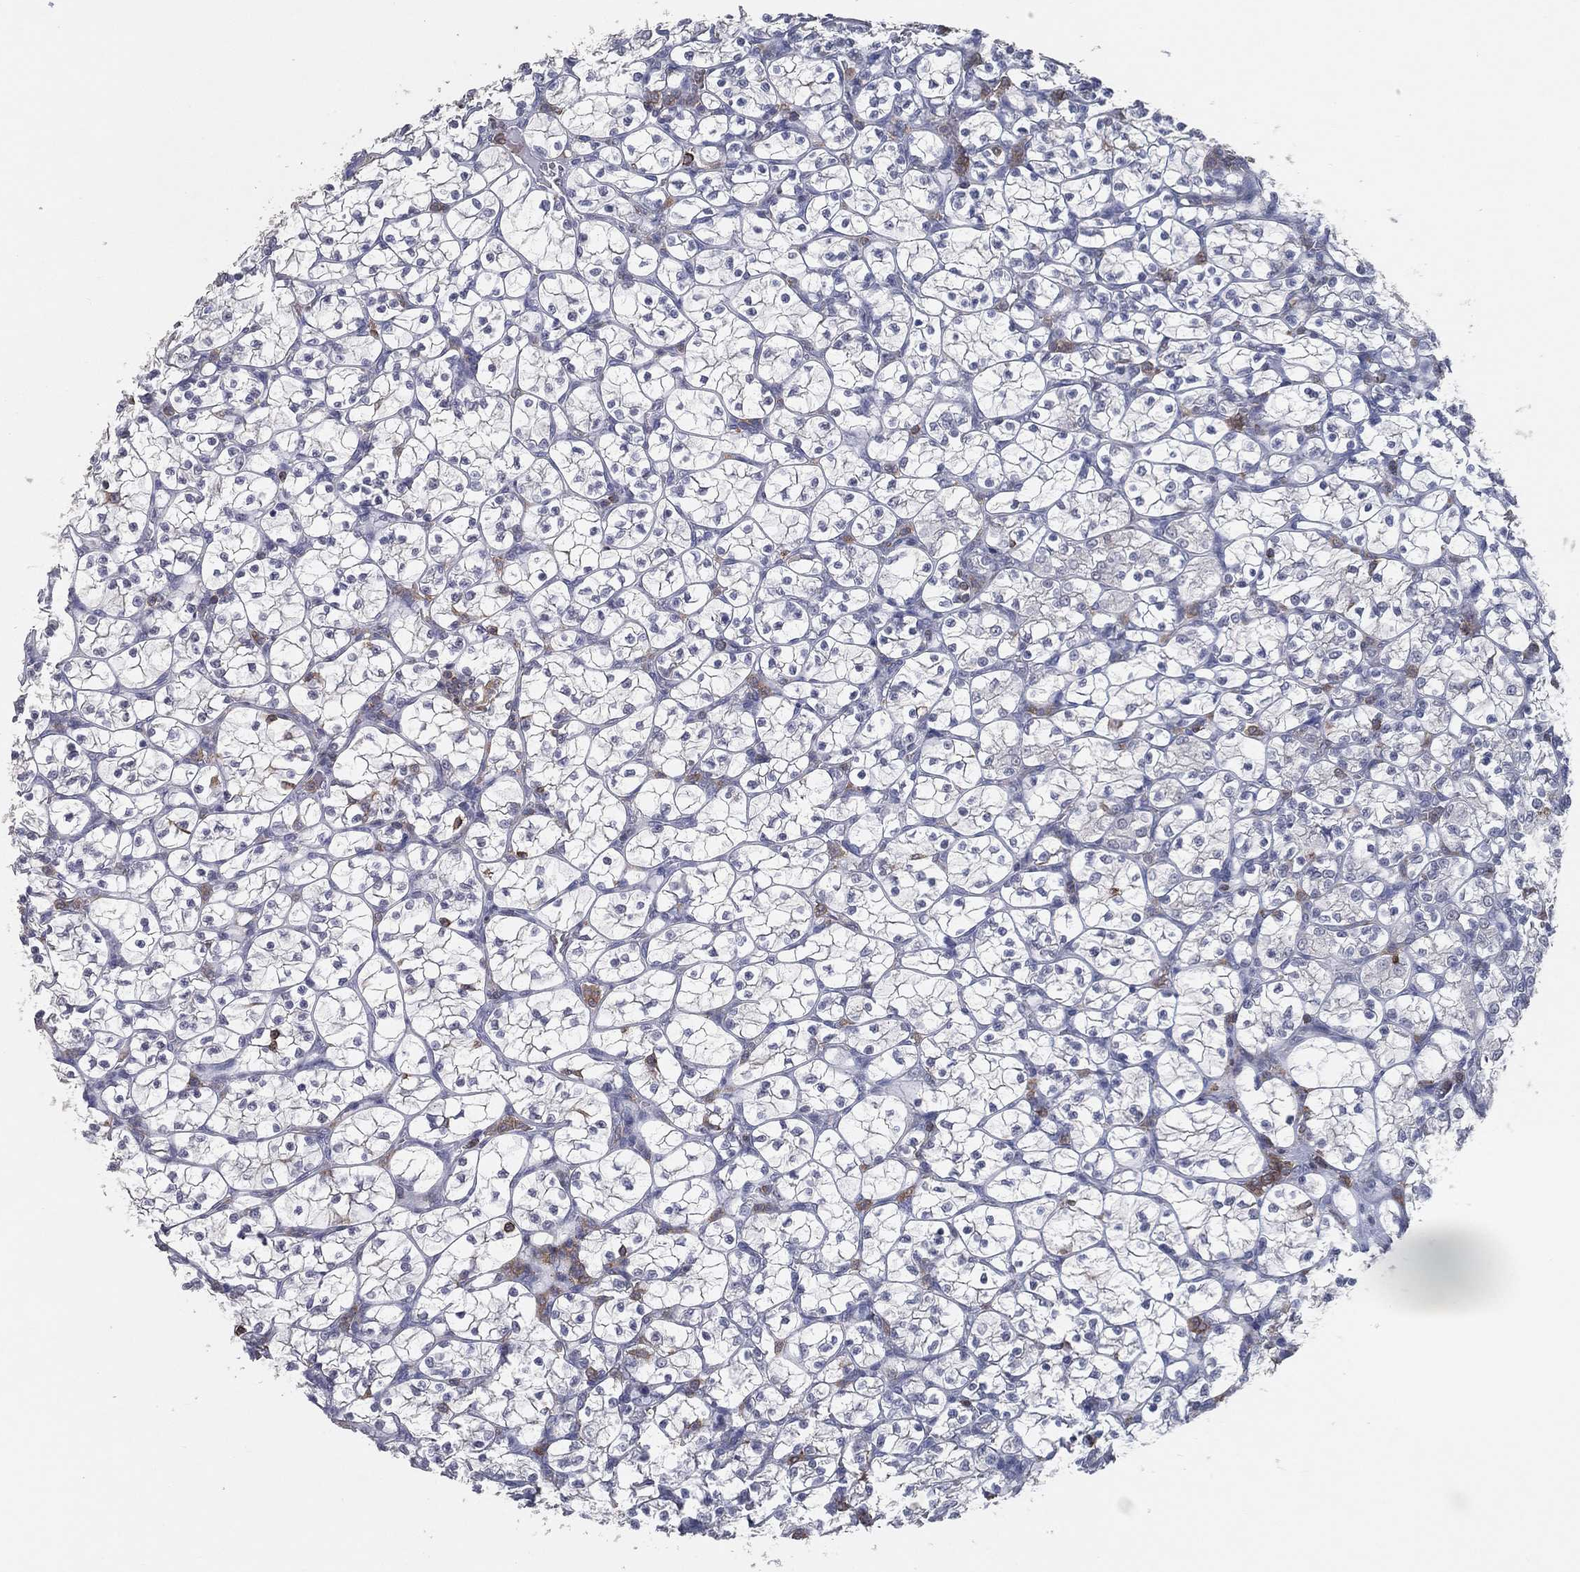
{"staining": {"intensity": "negative", "quantity": "none", "location": "none"}, "tissue": "renal cancer", "cell_type": "Tumor cells", "image_type": "cancer", "snomed": [{"axis": "morphology", "description": "Adenocarcinoma, NOS"}, {"axis": "topography", "description": "Kidney"}], "caption": "This is an IHC photomicrograph of human renal cancer. There is no staining in tumor cells.", "gene": "PSTPIP1", "patient": {"sex": "female", "age": 89}}